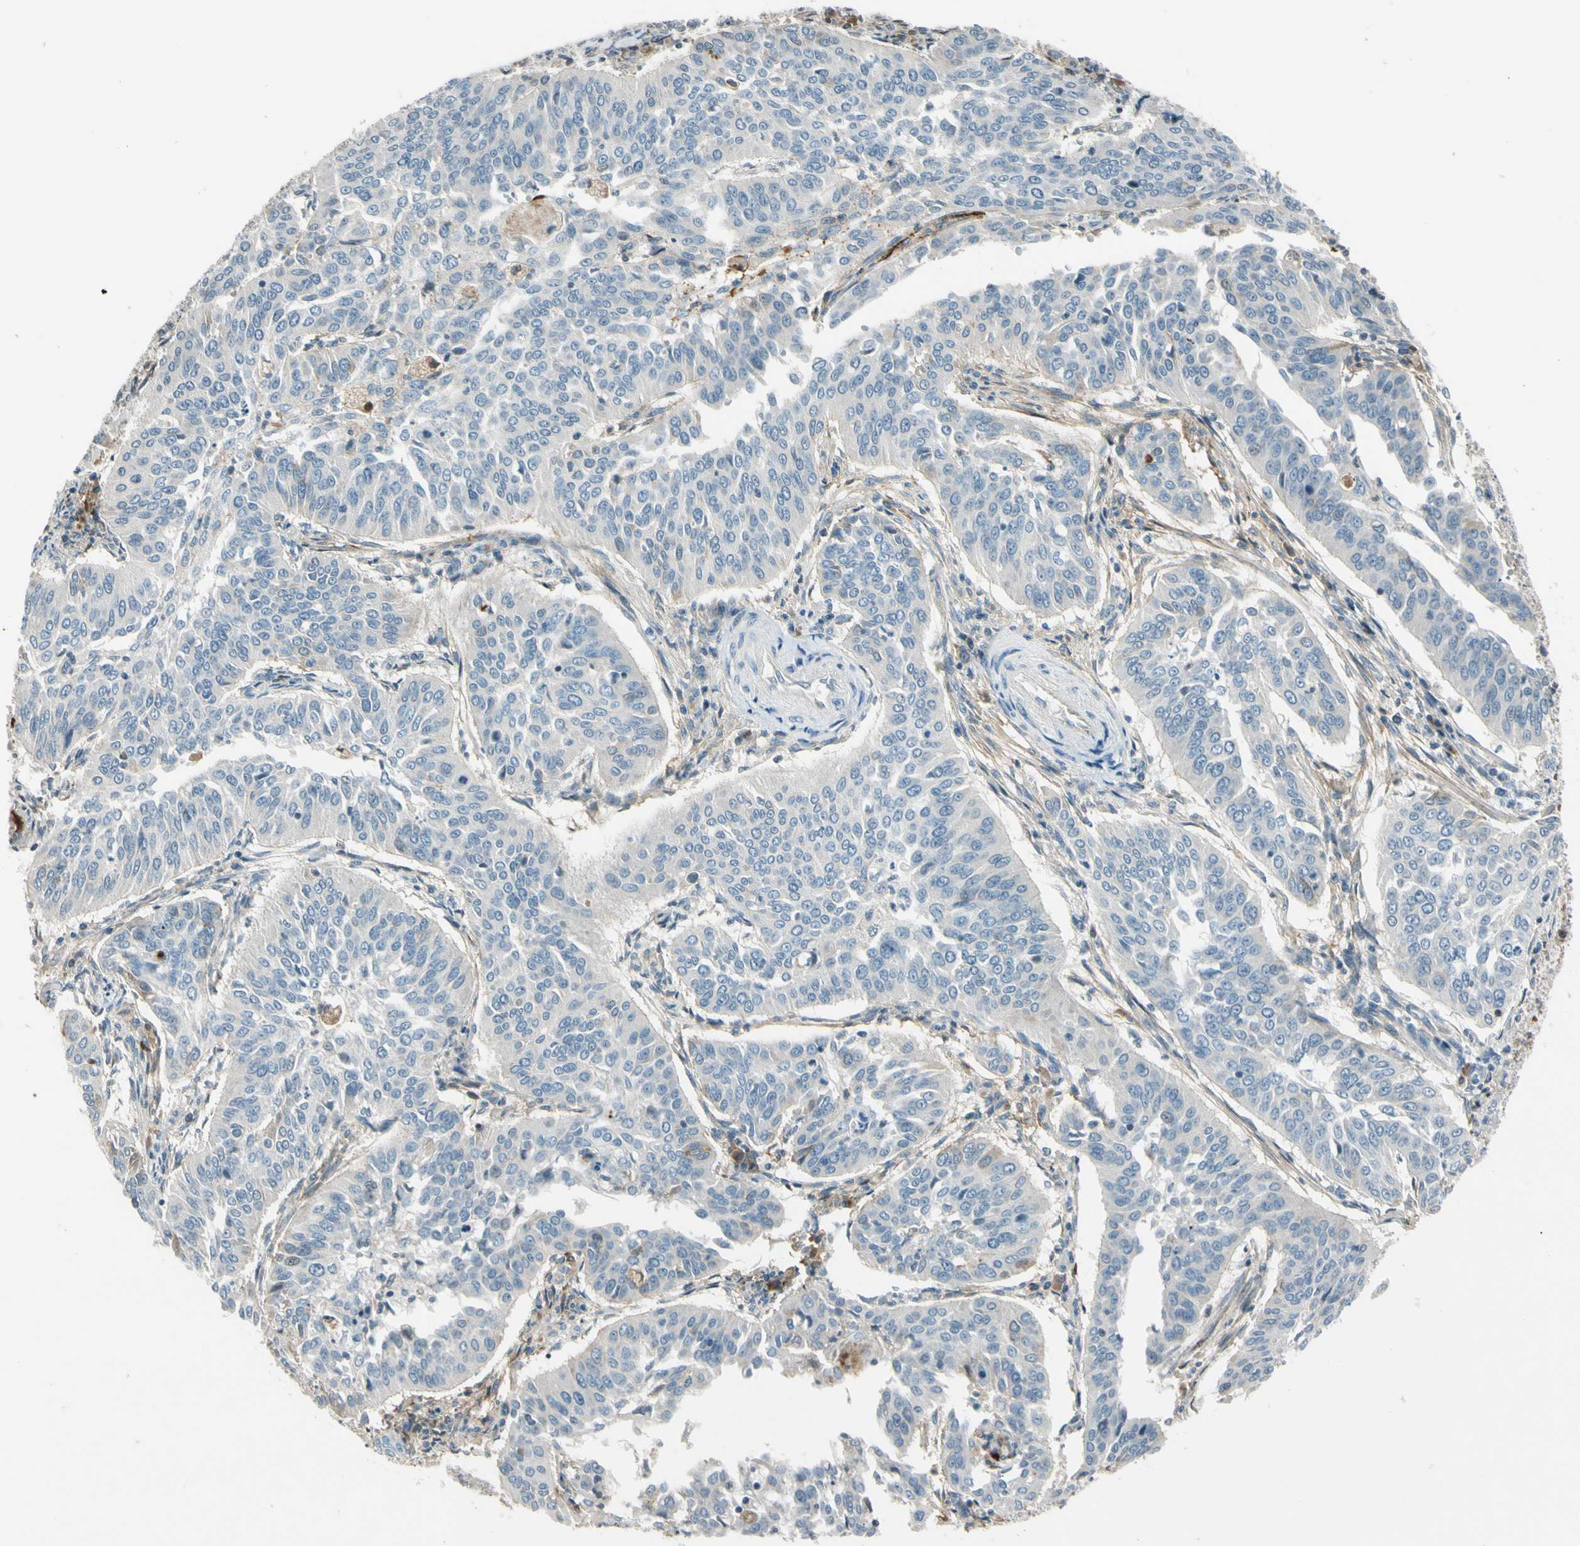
{"staining": {"intensity": "negative", "quantity": "none", "location": "none"}, "tissue": "cervical cancer", "cell_type": "Tumor cells", "image_type": "cancer", "snomed": [{"axis": "morphology", "description": "Normal tissue, NOS"}, {"axis": "morphology", "description": "Squamous cell carcinoma, NOS"}, {"axis": "topography", "description": "Cervix"}], "caption": "The micrograph displays no staining of tumor cells in squamous cell carcinoma (cervical).", "gene": "PDPN", "patient": {"sex": "female", "age": 39}}